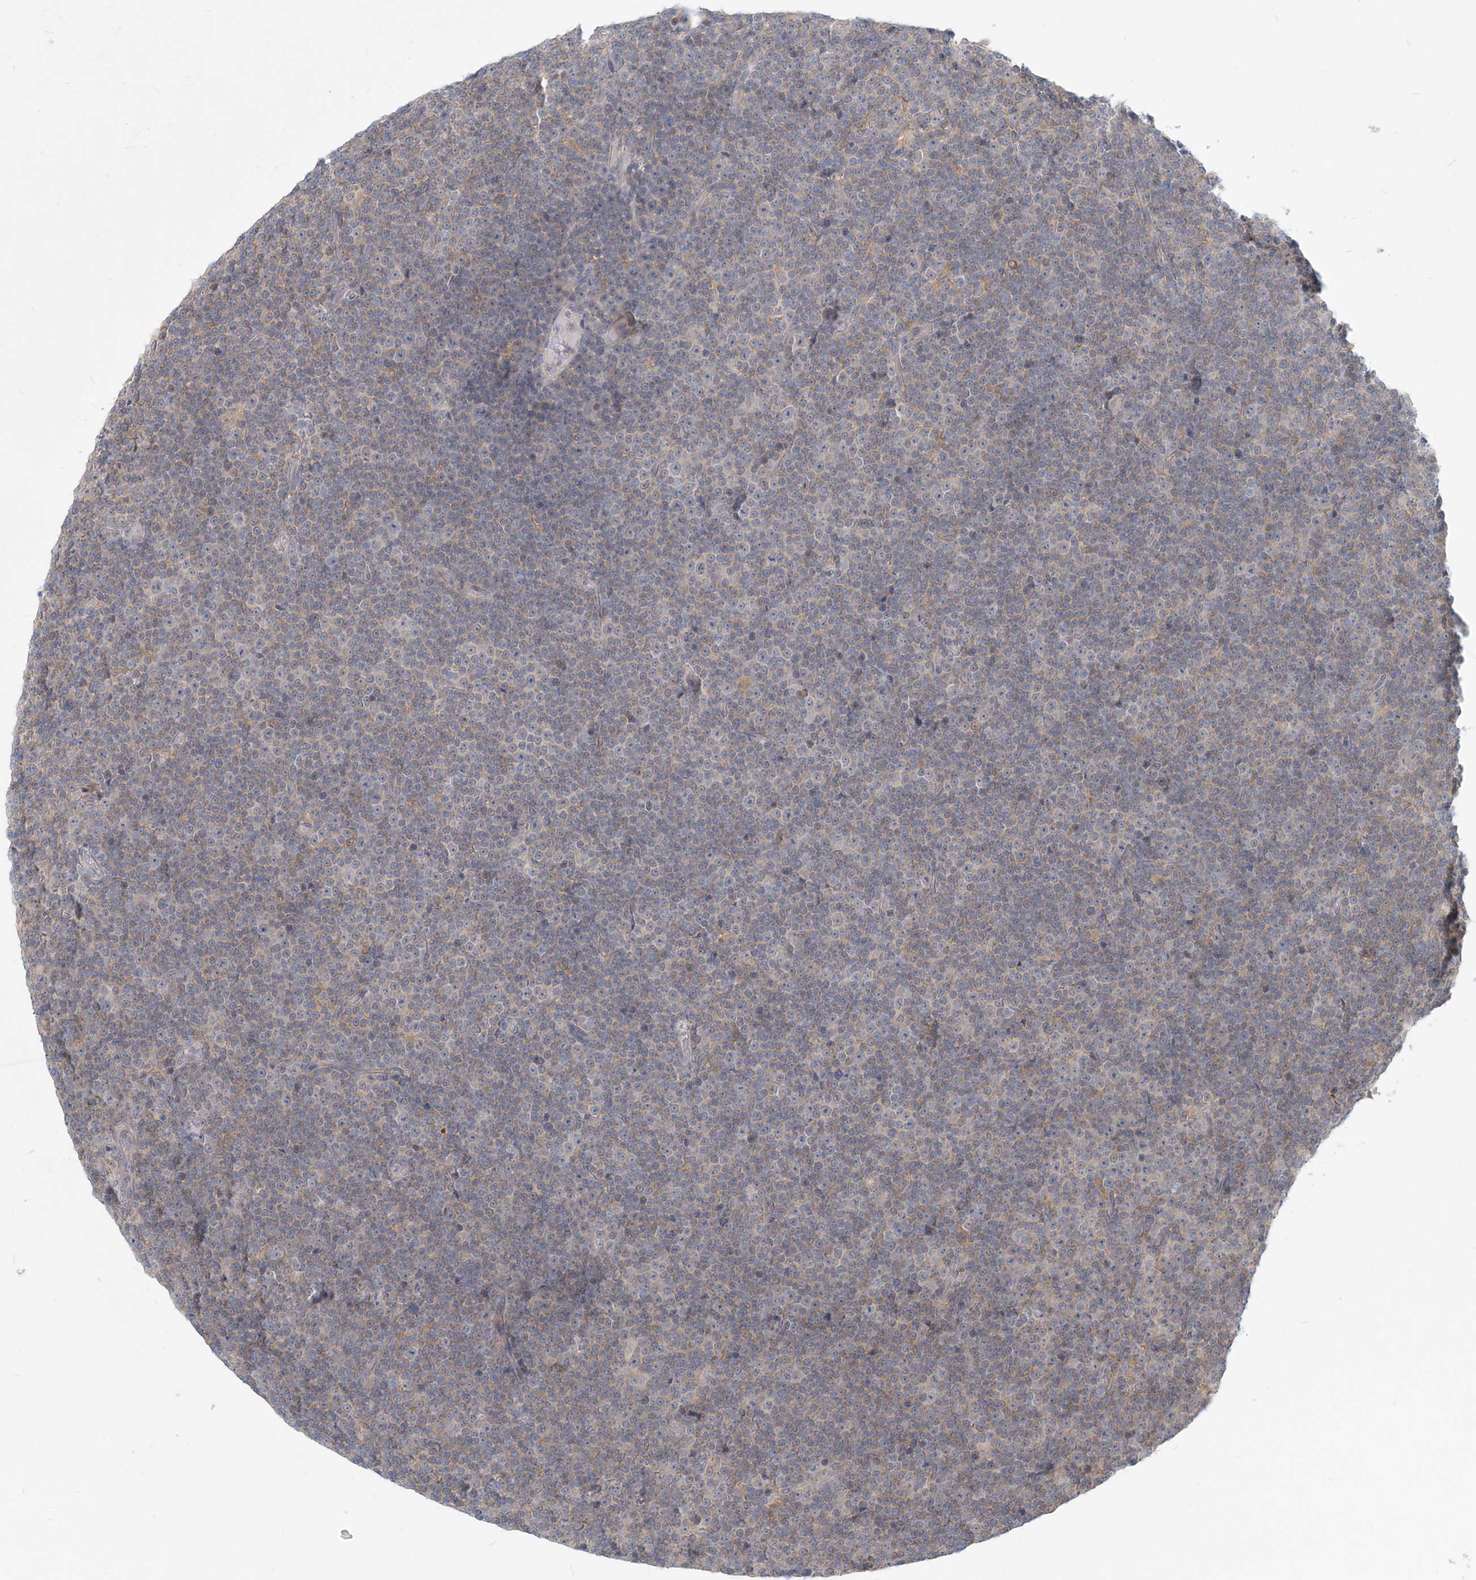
{"staining": {"intensity": "negative", "quantity": "none", "location": "none"}, "tissue": "lymphoma", "cell_type": "Tumor cells", "image_type": "cancer", "snomed": [{"axis": "morphology", "description": "Malignant lymphoma, non-Hodgkin's type, Low grade"}, {"axis": "topography", "description": "Lymph node"}], "caption": "This micrograph is of malignant lymphoma, non-Hodgkin's type (low-grade) stained with IHC to label a protein in brown with the nuclei are counter-stained blue. There is no positivity in tumor cells. (DAB (3,3'-diaminobenzidine) immunohistochemistry, high magnification).", "gene": "GMPPA", "patient": {"sex": "female", "age": 67}}